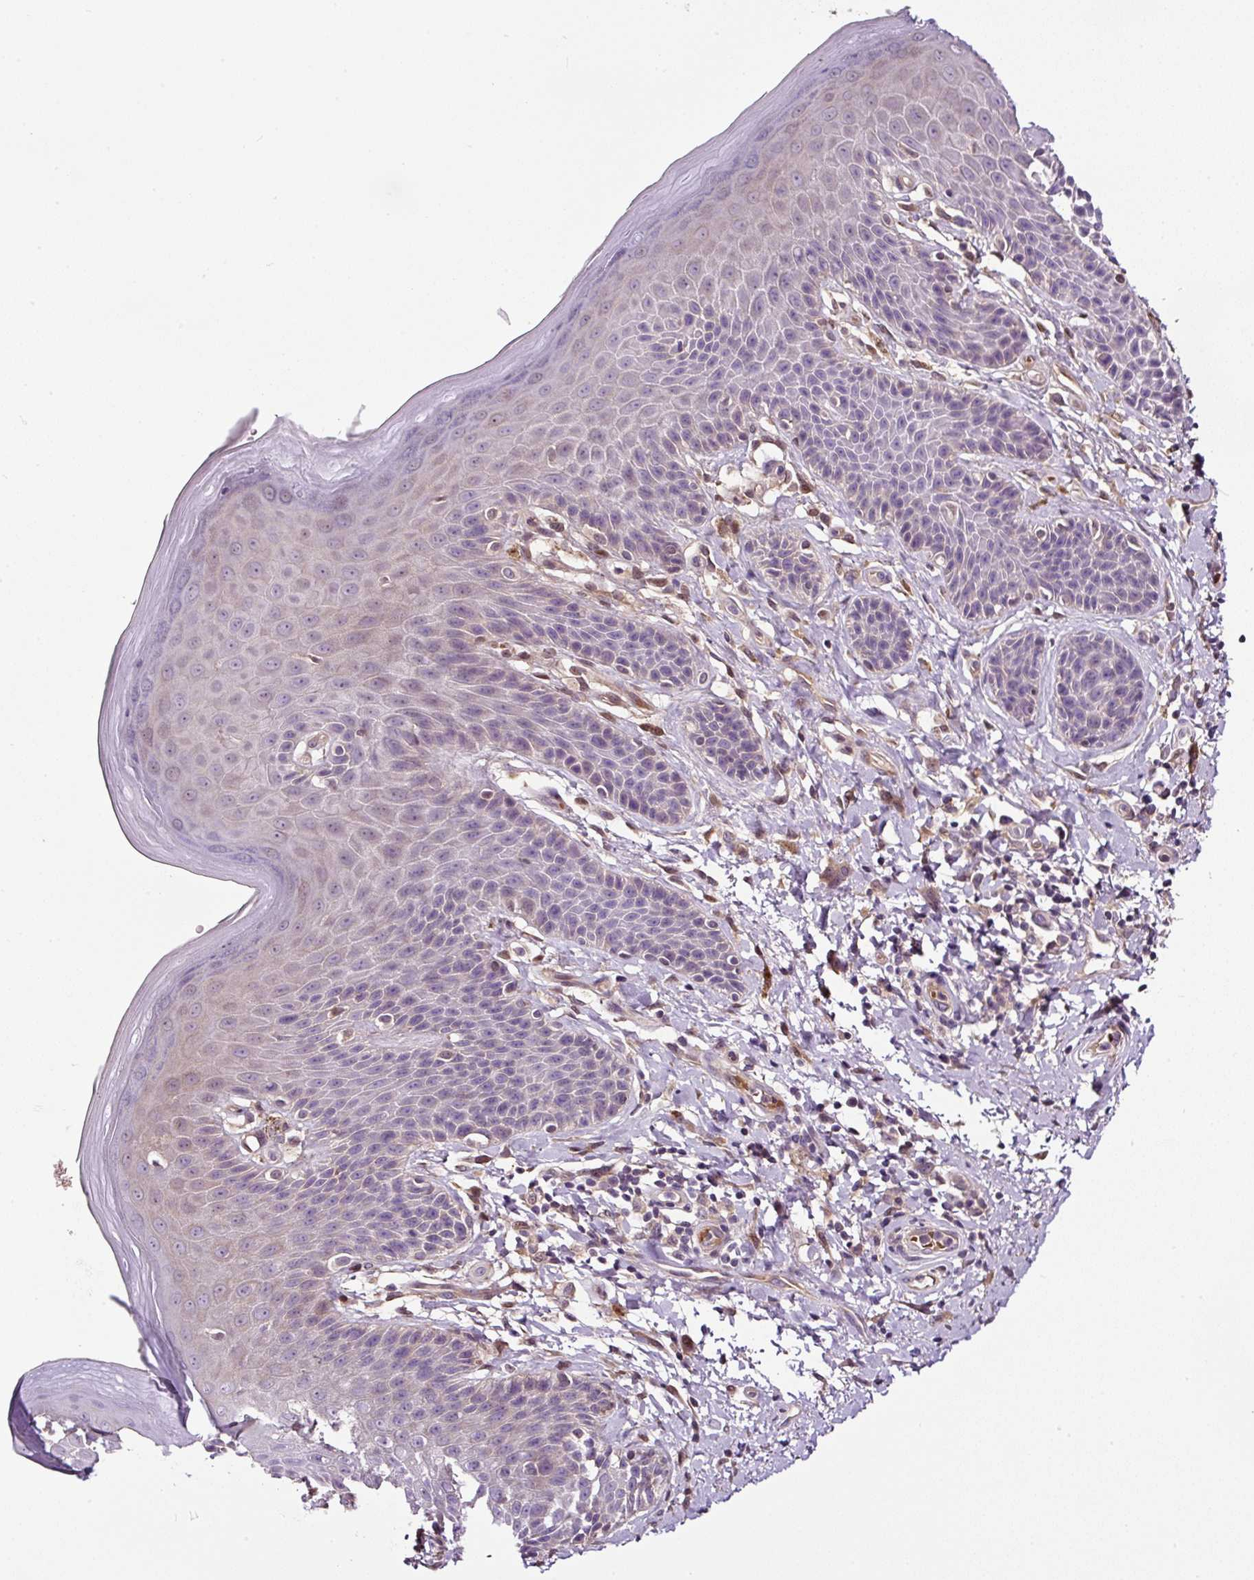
{"staining": {"intensity": "negative", "quantity": "none", "location": "none"}, "tissue": "skin", "cell_type": "Epidermal cells", "image_type": "normal", "snomed": [{"axis": "morphology", "description": "Normal tissue, NOS"}, {"axis": "topography", "description": "Peripheral nerve tissue"}], "caption": "Epidermal cells show no significant protein expression in normal skin. (Stains: DAB IHC with hematoxylin counter stain, Microscopy: brightfield microscopy at high magnification).", "gene": "LRRC24", "patient": {"sex": "male", "age": 51}}